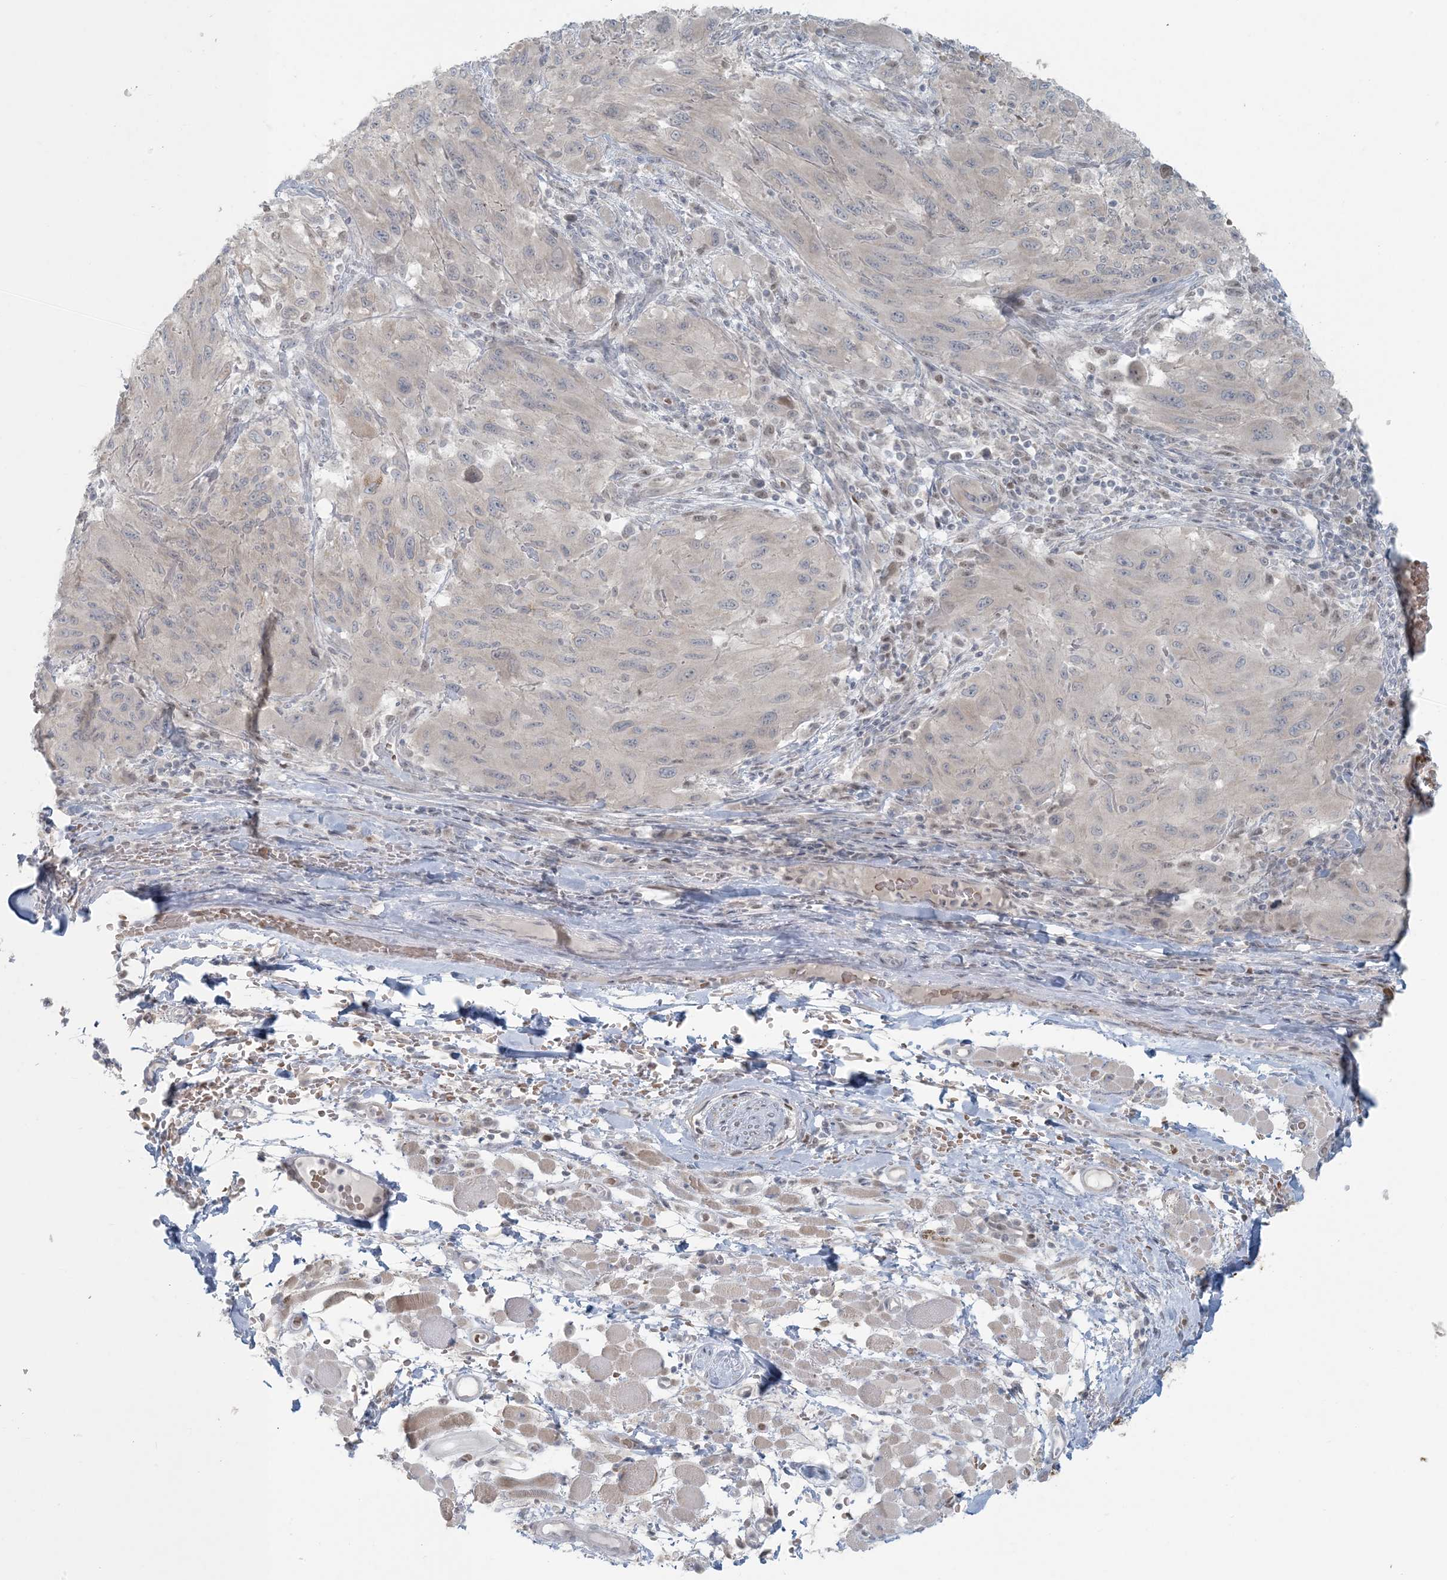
{"staining": {"intensity": "negative", "quantity": "none", "location": "none"}, "tissue": "melanoma", "cell_type": "Tumor cells", "image_type": "cancer", "snomed": [{"axis": "morphology", "description": "Malignant melanoma, NOS"}, {"axis": "topography", "description": "Skin"}], "caption": "Human malignant melanoma stained for a protein using IHC reveals no staining in tumor cells.", "gene": "CTDNEP1", "patient": {"sex": "female", "age": 91}}